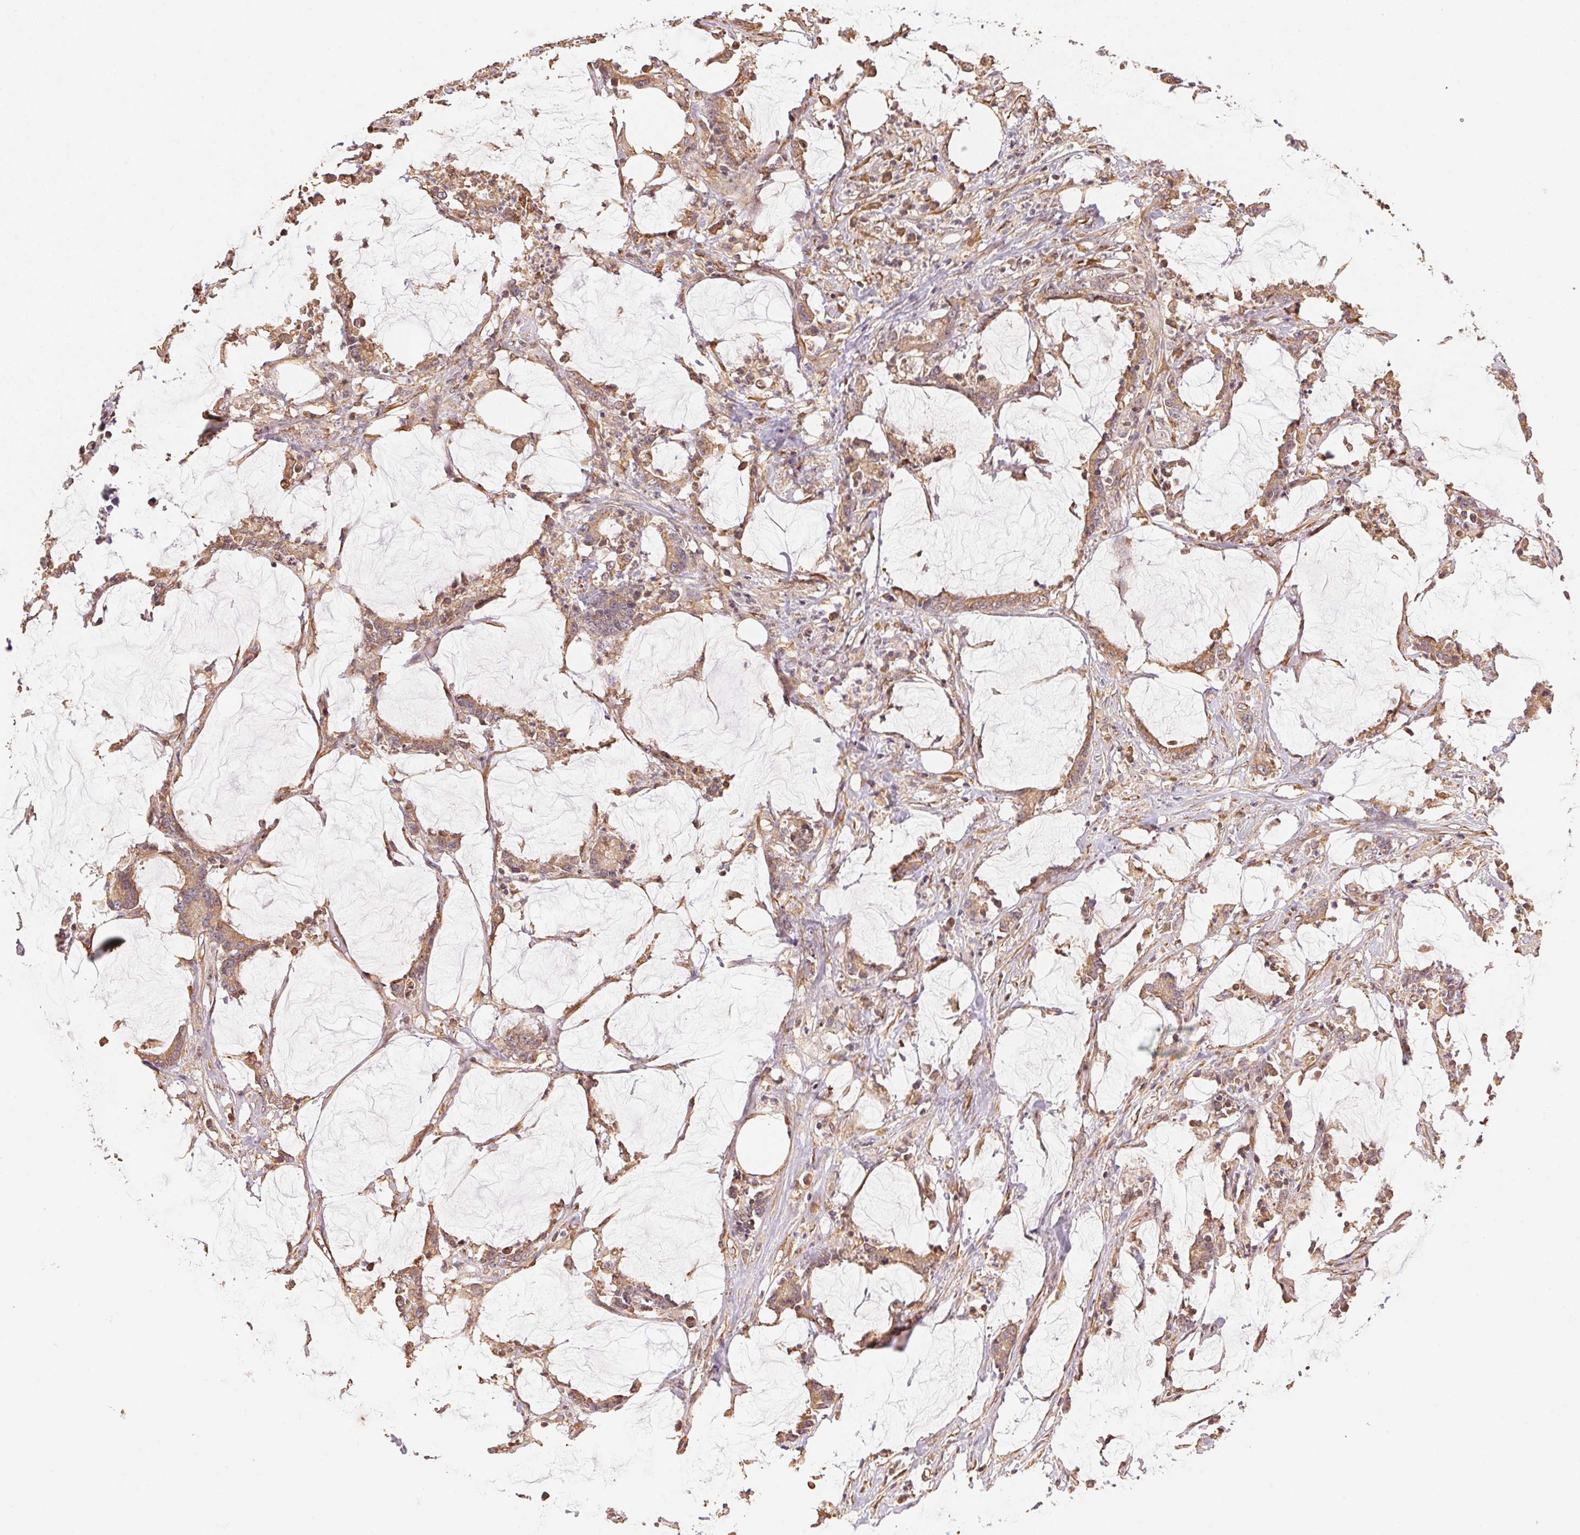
{"staining": {"intensity": "weak", "quantity": ">75%", "location": "cytoplasmic/membranous"}, "tissue": "stomach cancer", "cell_type": "Tumor cells", "image_type": "cancer", "snomed": [{"axis": "morphology", "description": "Adenocarcinoma, NOS"}, {"axis": "topography", "description": "Stomach, upper"}], "caption": "Stomach cancer stained with DAB immunohistochemistry exhibits low levels of weak cytoplasmic/membranous expression in about >75% of tumor cells.", "gene": "C6orf163", "patient": {"sex": "male", "age": 68}}